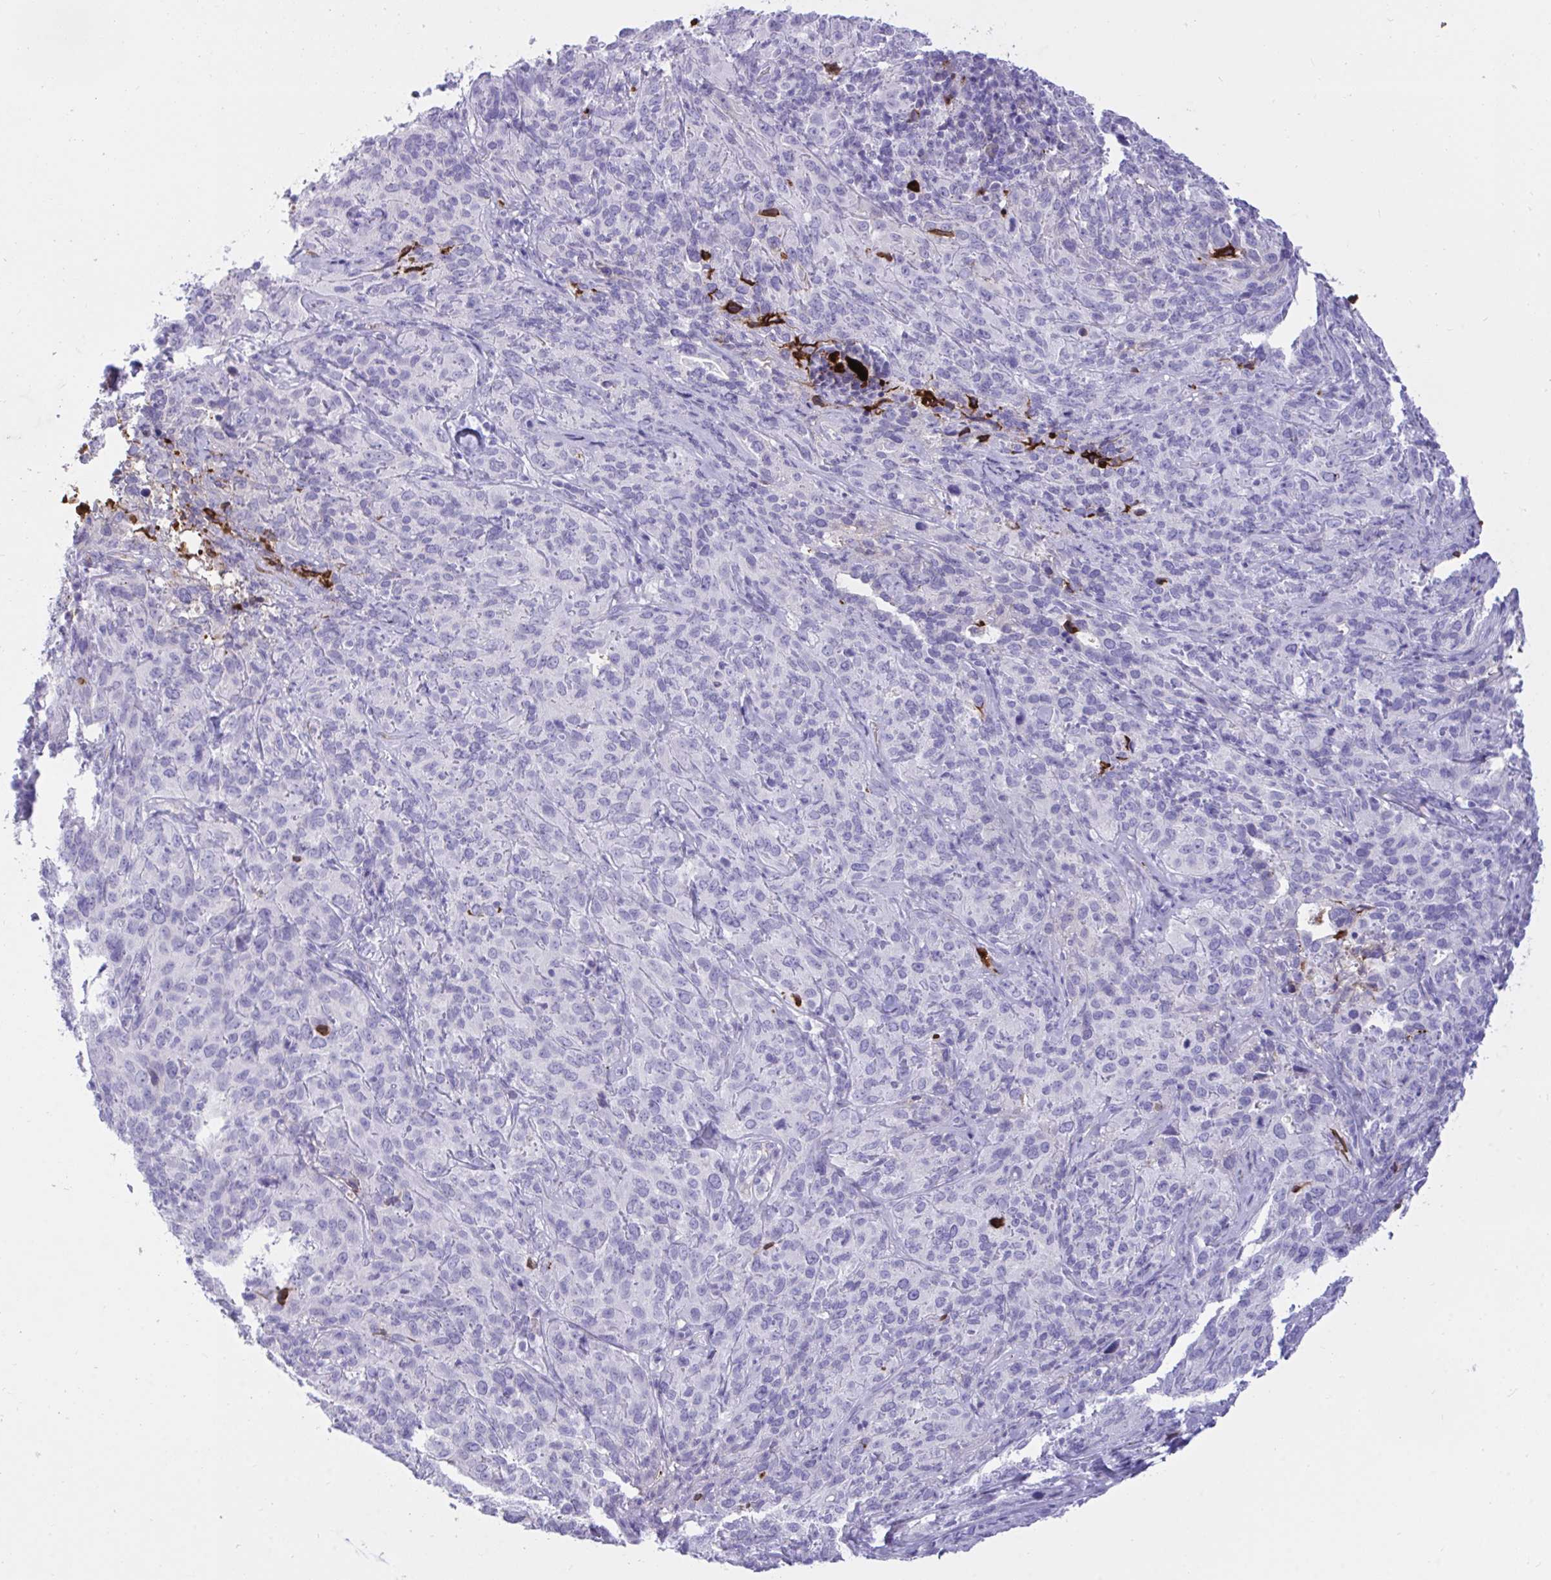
{"staining": {"intensity": "negative", "quantity": "none", "location": "none"}, "tissue": "cervical cancer", "cell_type": "Tumor cells", "image_type": "cancer", "snomed": [{"axis": "morphology", "description": "Squamous cell carcinoma, NOS"}, {"axis": "topography", "description": "Cervix"}], "caption": "This is an immunohistochemistry (IHC) histopathology image of human cervical cancer. There is no positivity in tumor cells.", "gene": "F2", "patient": {"sex": "female", "age": 51}}